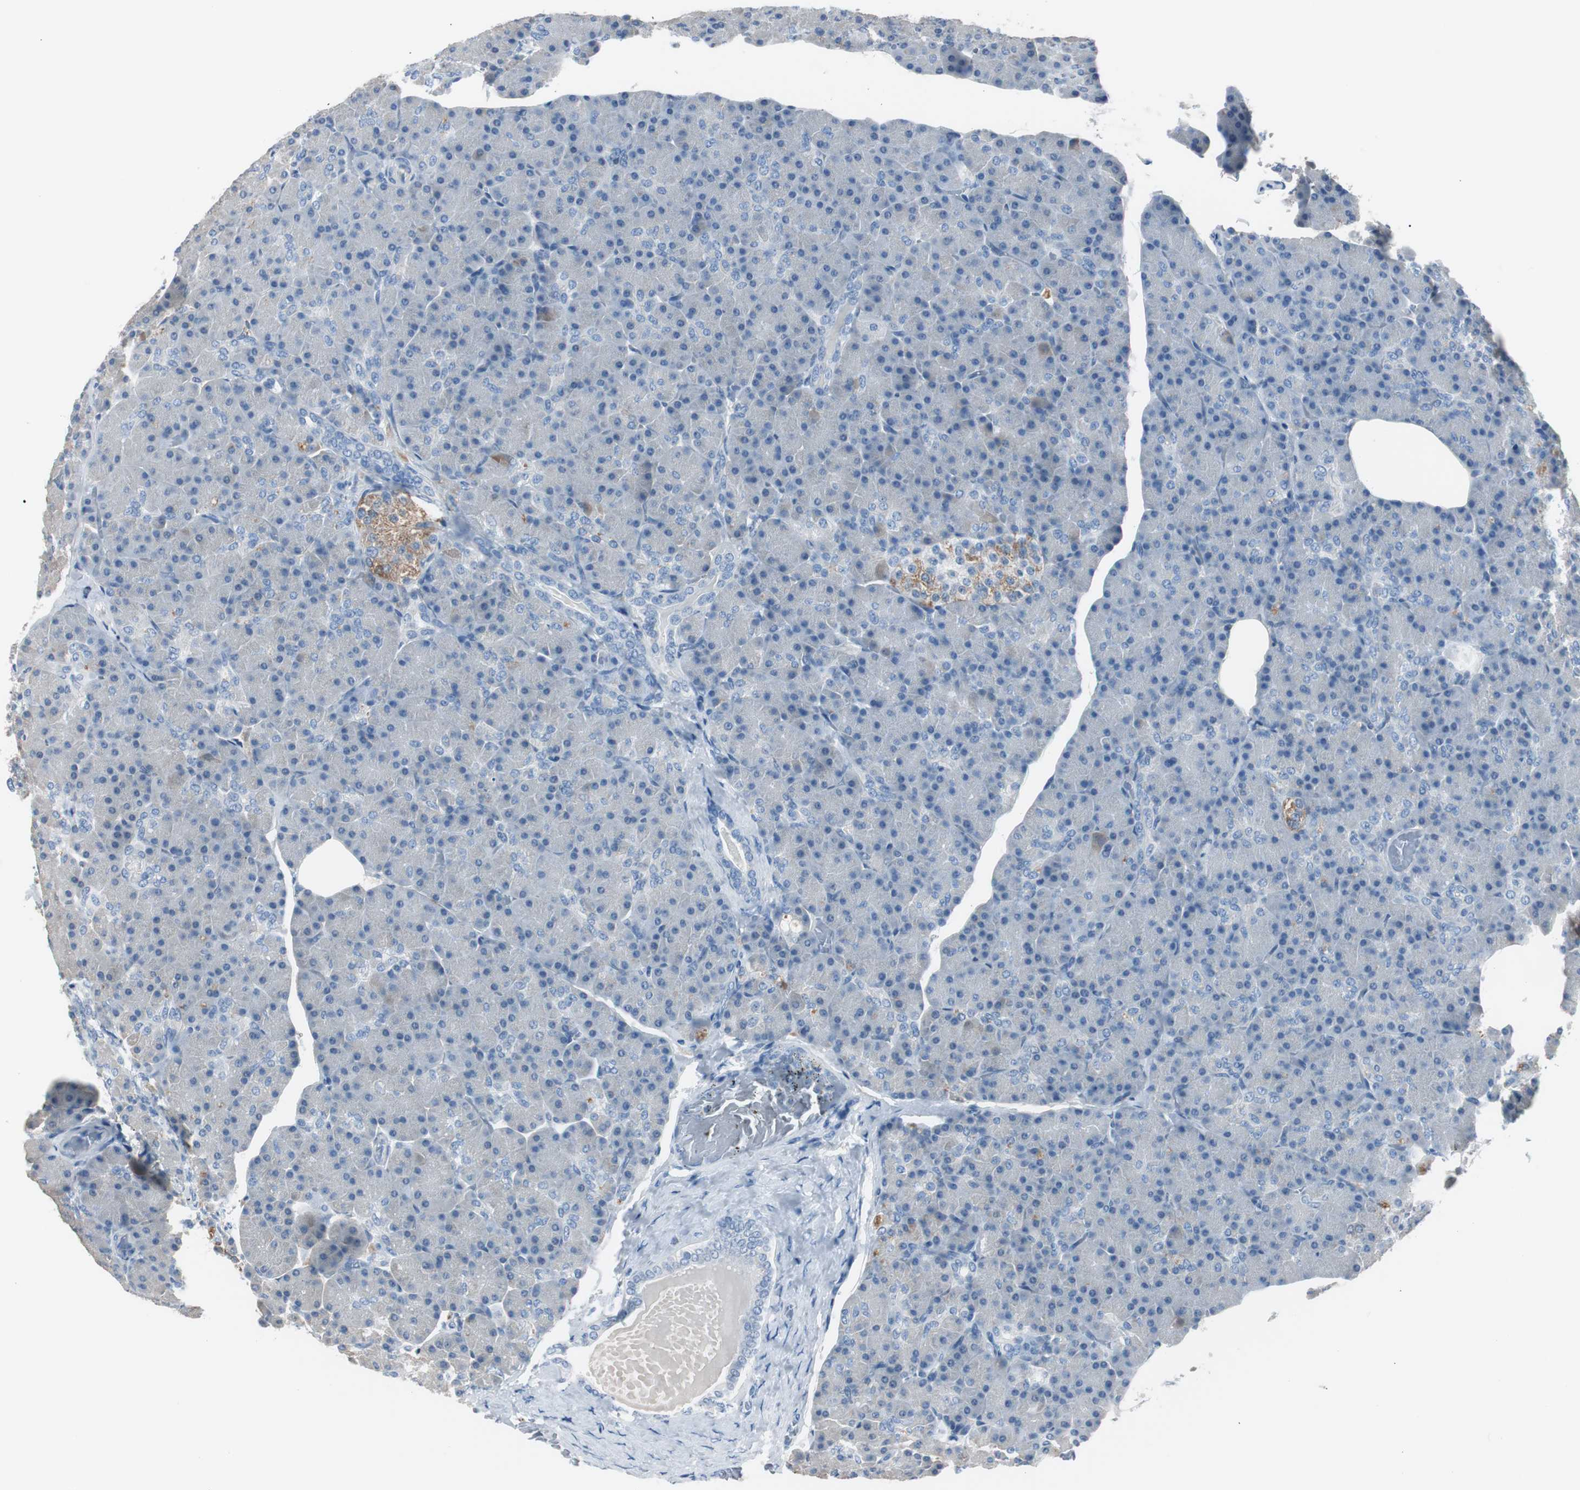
{"staining": {"intensity": "negative", "quantity": "none", "location": "none"}, "tissue": "pancreas", "cell_type": "Exocrine glandular cells", "image_type": "normal", "snomed": [{"axis": "morphology", "description": "Normal tissue, NOS"}, {"axis": "topography", "description": "Pancreas"}], "caption": "Human pancreas stained for a protein using IHC demonstrates no expression in exocrine glandular cells.", "gene": "SERPINF1", "patient": {"sex": "female", "age": 43}}